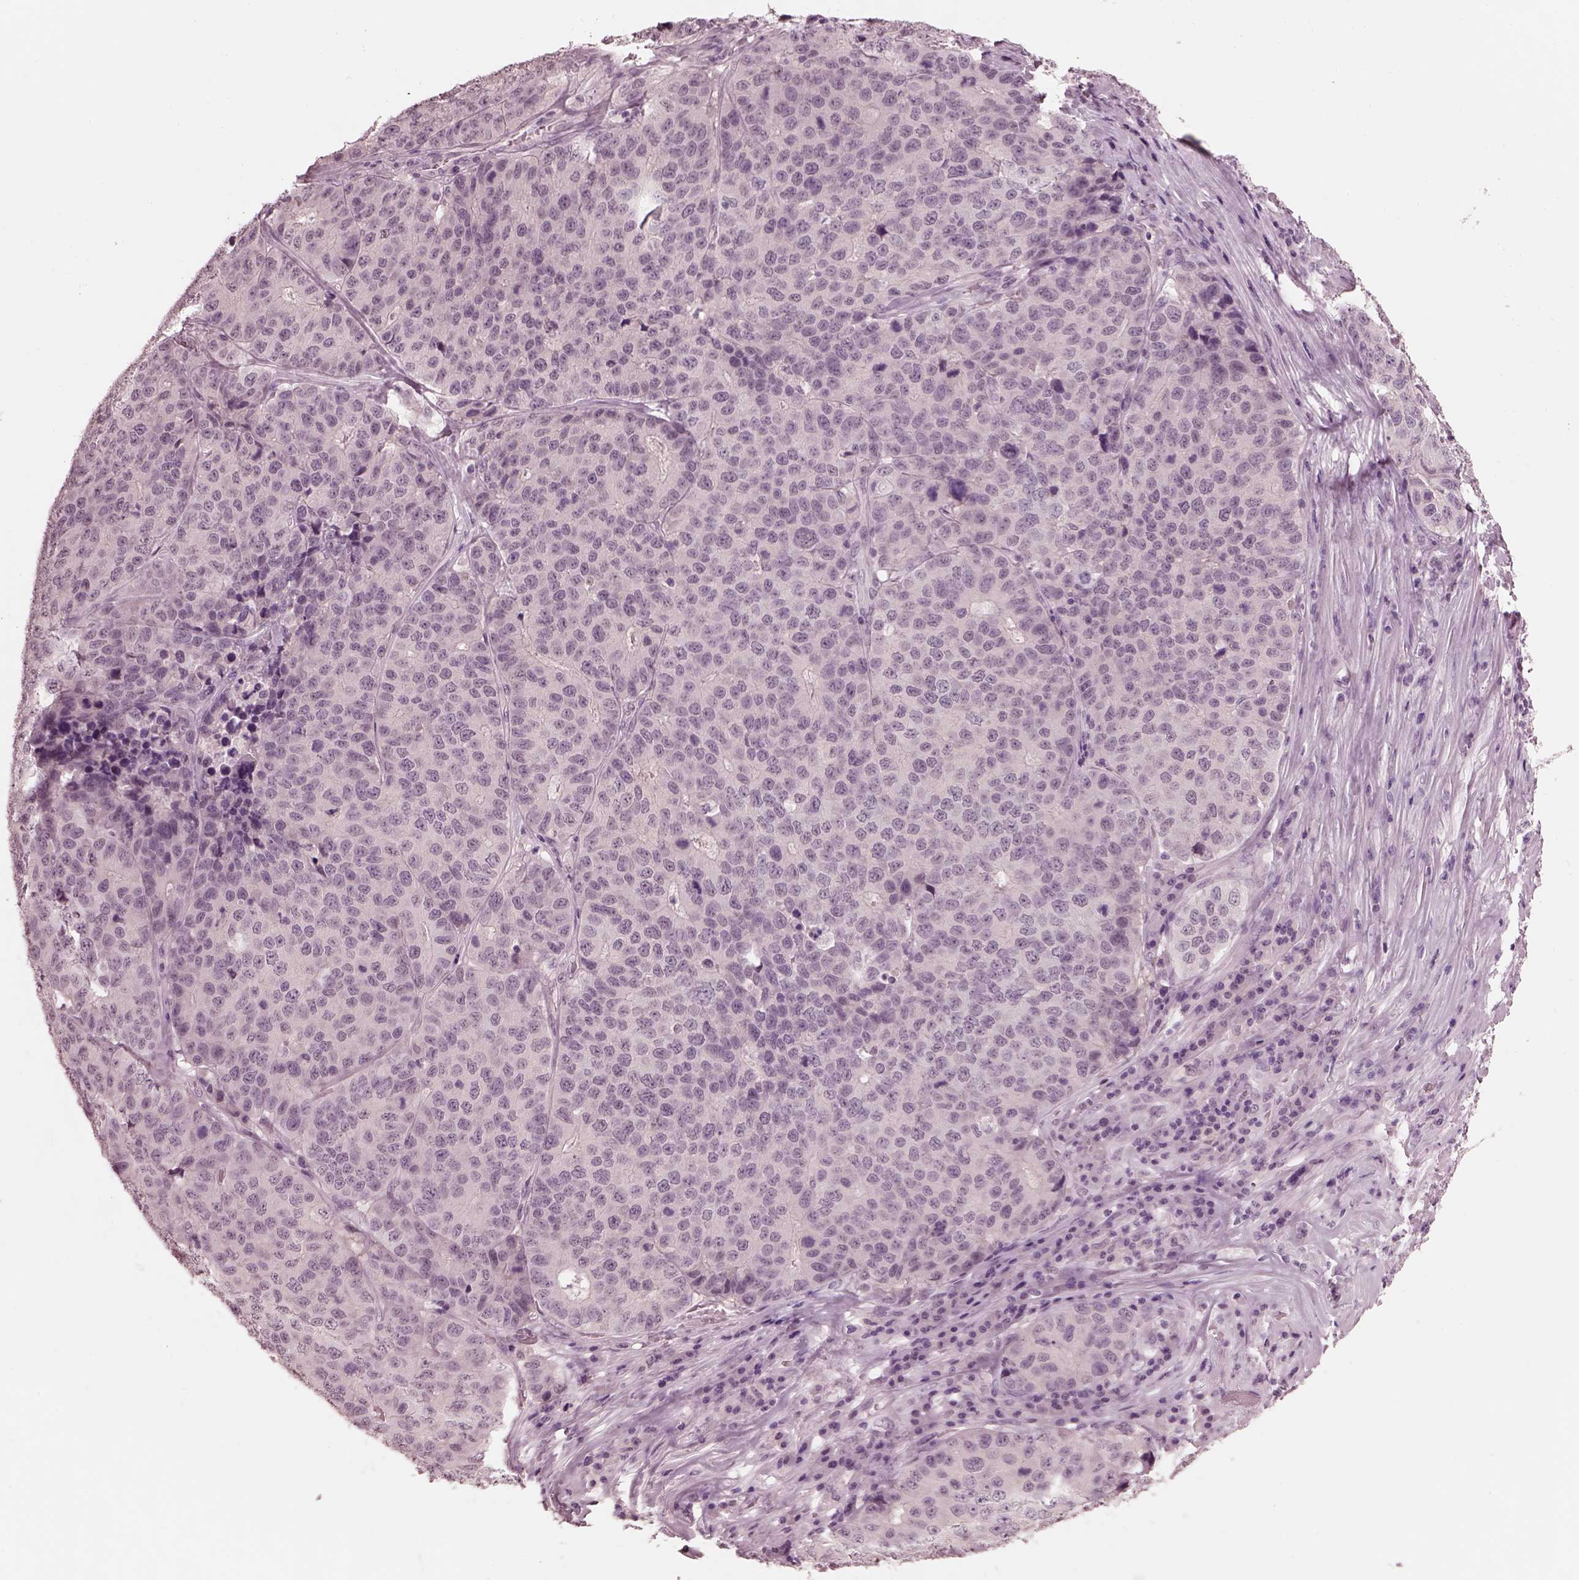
{"staining": {"intensity": "negative", "quantity": "none", "location": "none"}, "tissue": "stomach cancer", "cell_type": "Tumor cells", "image_type": "cancer", "snomed": [{"axis": "morphology", "description": "Adenocarcinoma, NOS"}, {"axis": "topography", "description": "Stomach"}], "caption": "This is an immunohistochemistry (IHC) micrograph of adenocarcinoma (stomach). There is no positivity in tumor cells.", "gene": "GARIN4", "patient": {"sex": "male", "age": 71}}